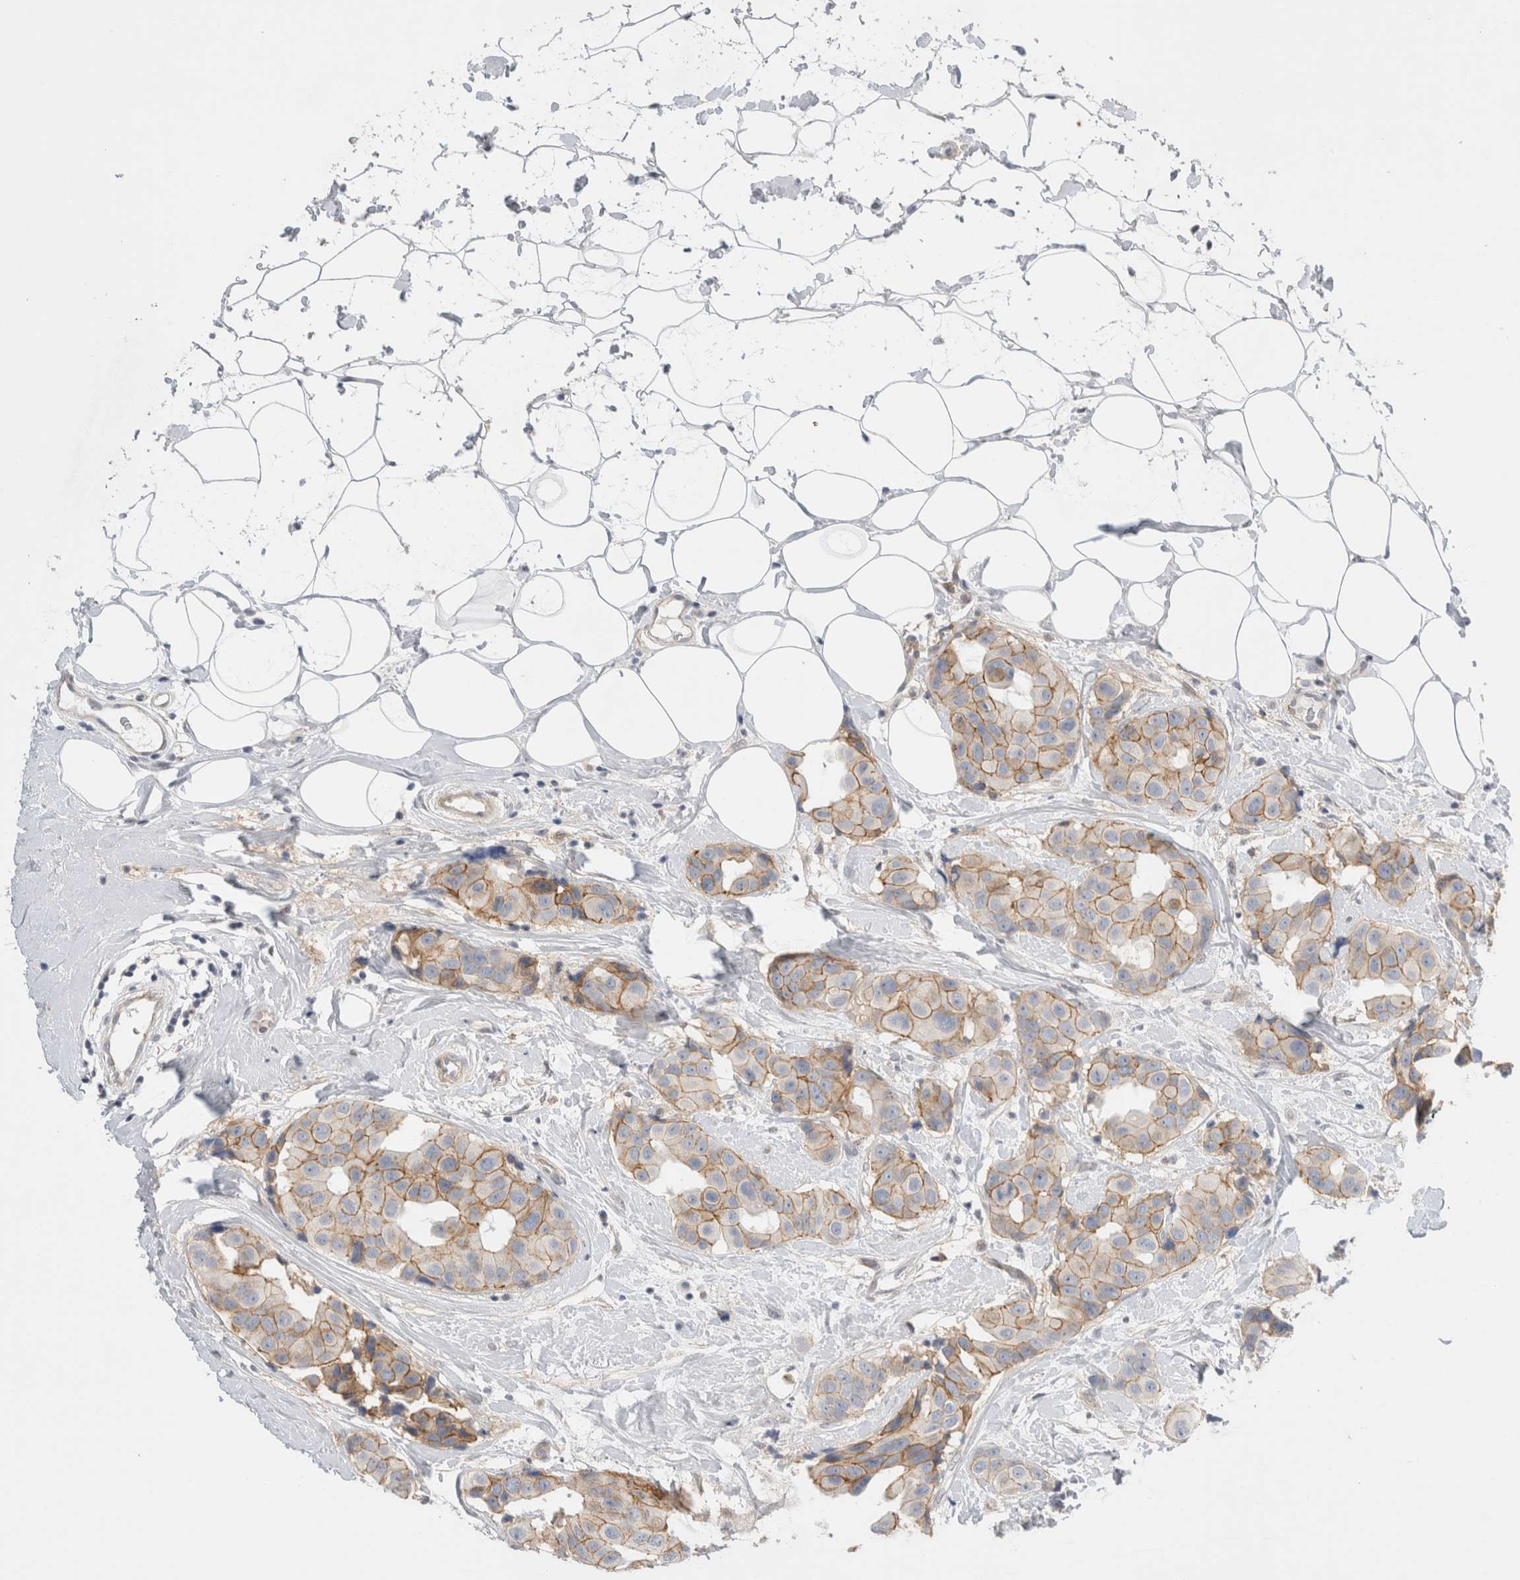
{"staining": {"intensity": "moderate", "quantity": "25%-75%", "location": "cytoplasmic/membranous"}, "tissue": "breast cancer", "cell_type": "Tumor cells", "image_type": "cancer", "snomed": [{"axis": "morphology", "description": "Normal tissue, NOS"}, {"axis": "morphology", "description": "Duct carcinoma"}, {"axis": "topography", "description": "Breast"}], "caption": "This histopathology image shows IHC staining of breast cancer, with medium moderate cytoplasmic/membranous positivity in approximately 25%-75% of tumor cells.", "gene": "VANGL1", "patient": {"sex": "female", "age": 39}}